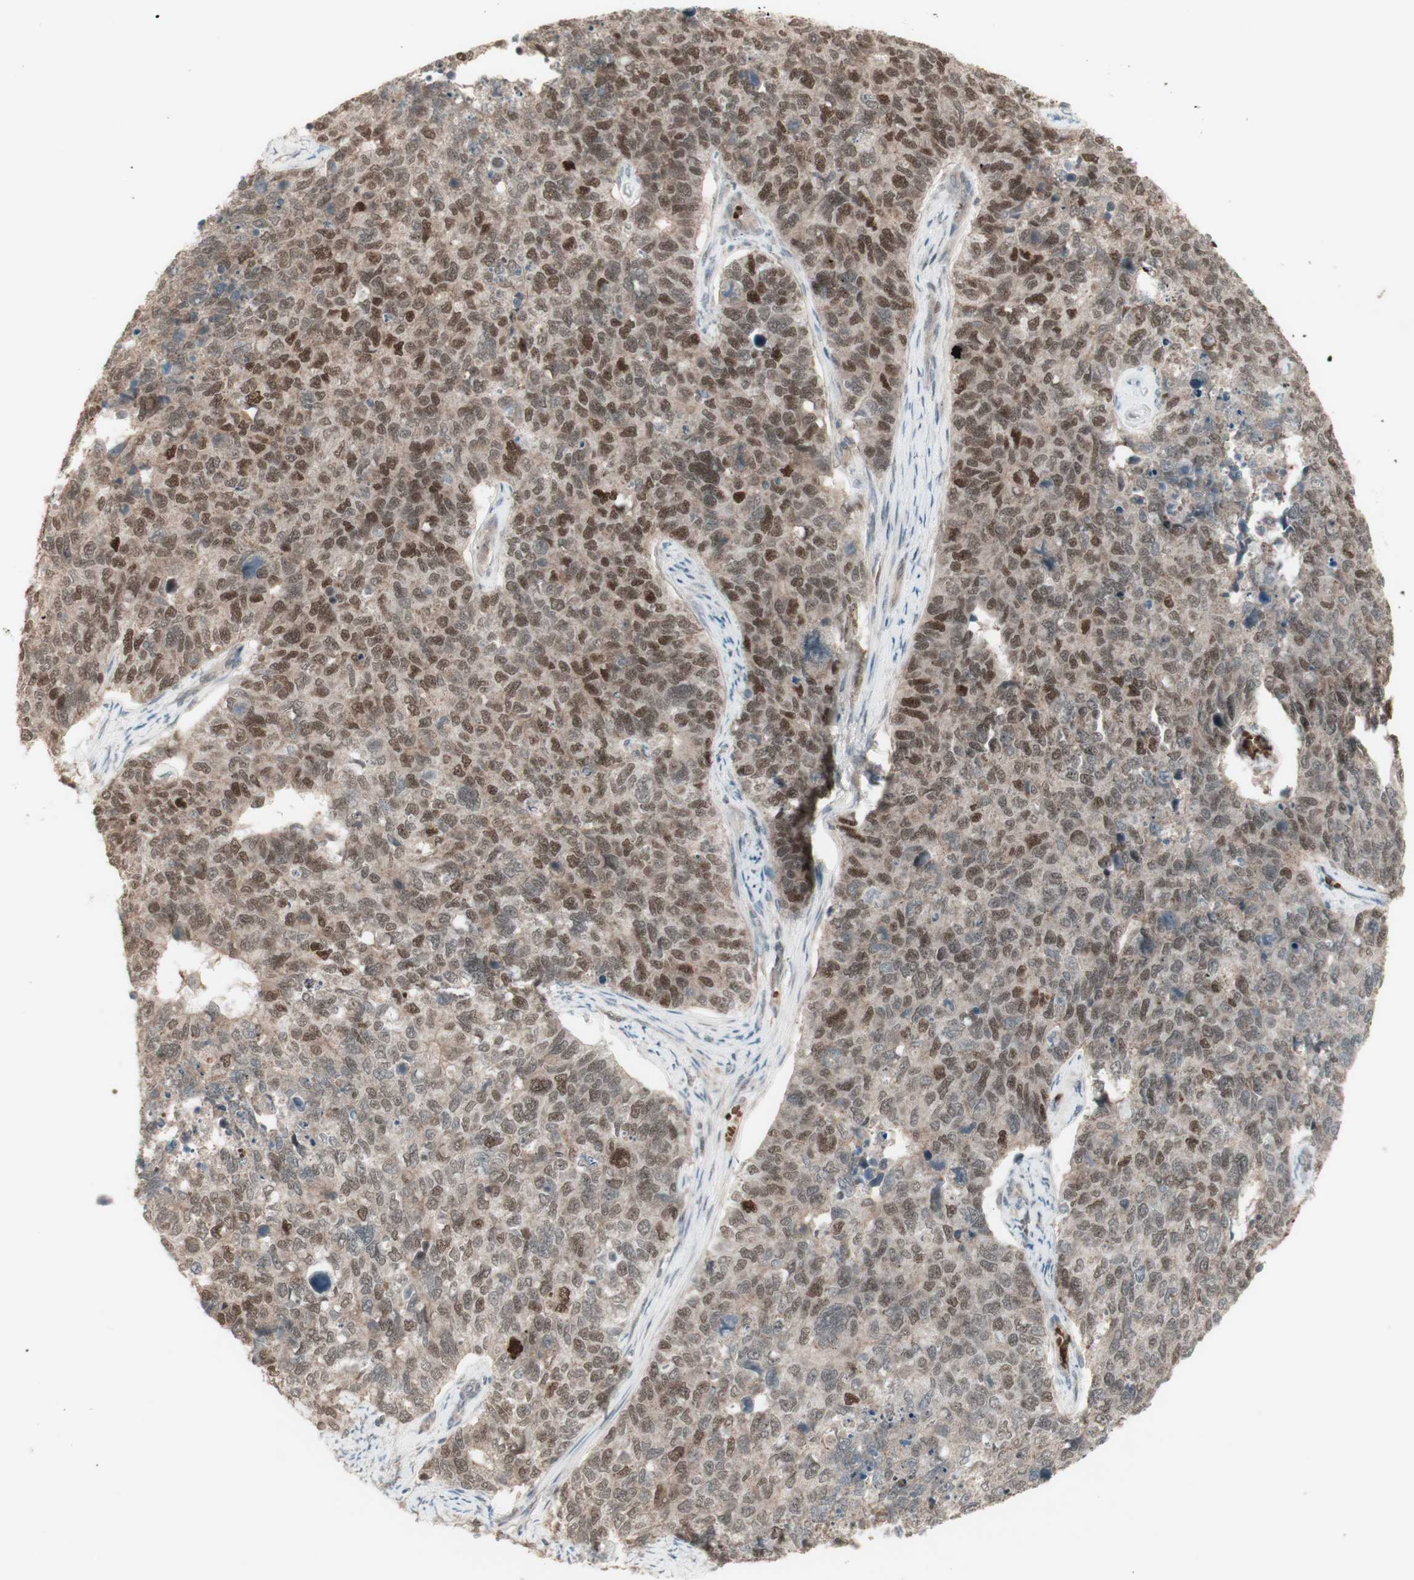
{"staining": {"intensity": "strong", "quantity": ">75%", "location": "cytoplasmic/membranous,nuclear"}, "tissue": "cervical cancer", "cell_type": "Tumor cells", "image_type": "cancer", "snomed": [{"axis": "morphology", "description": "Squamous cell carcinoma, NOS"}, {"axis": "topography", "description": "Cervix"}], "caption": "Squamous cell carcinoma (cervical) was stained to show a protein in brown. There is high levels of strong cytoplasmic/membranous and nuclear staining in about >75% of tumor cells. (DAB (3,3'-diaminobenzidine) IHC with brightfield microscopy, high magnification).", "gene": "MSH6", "patient": {"sex": "female", "age": 63}}